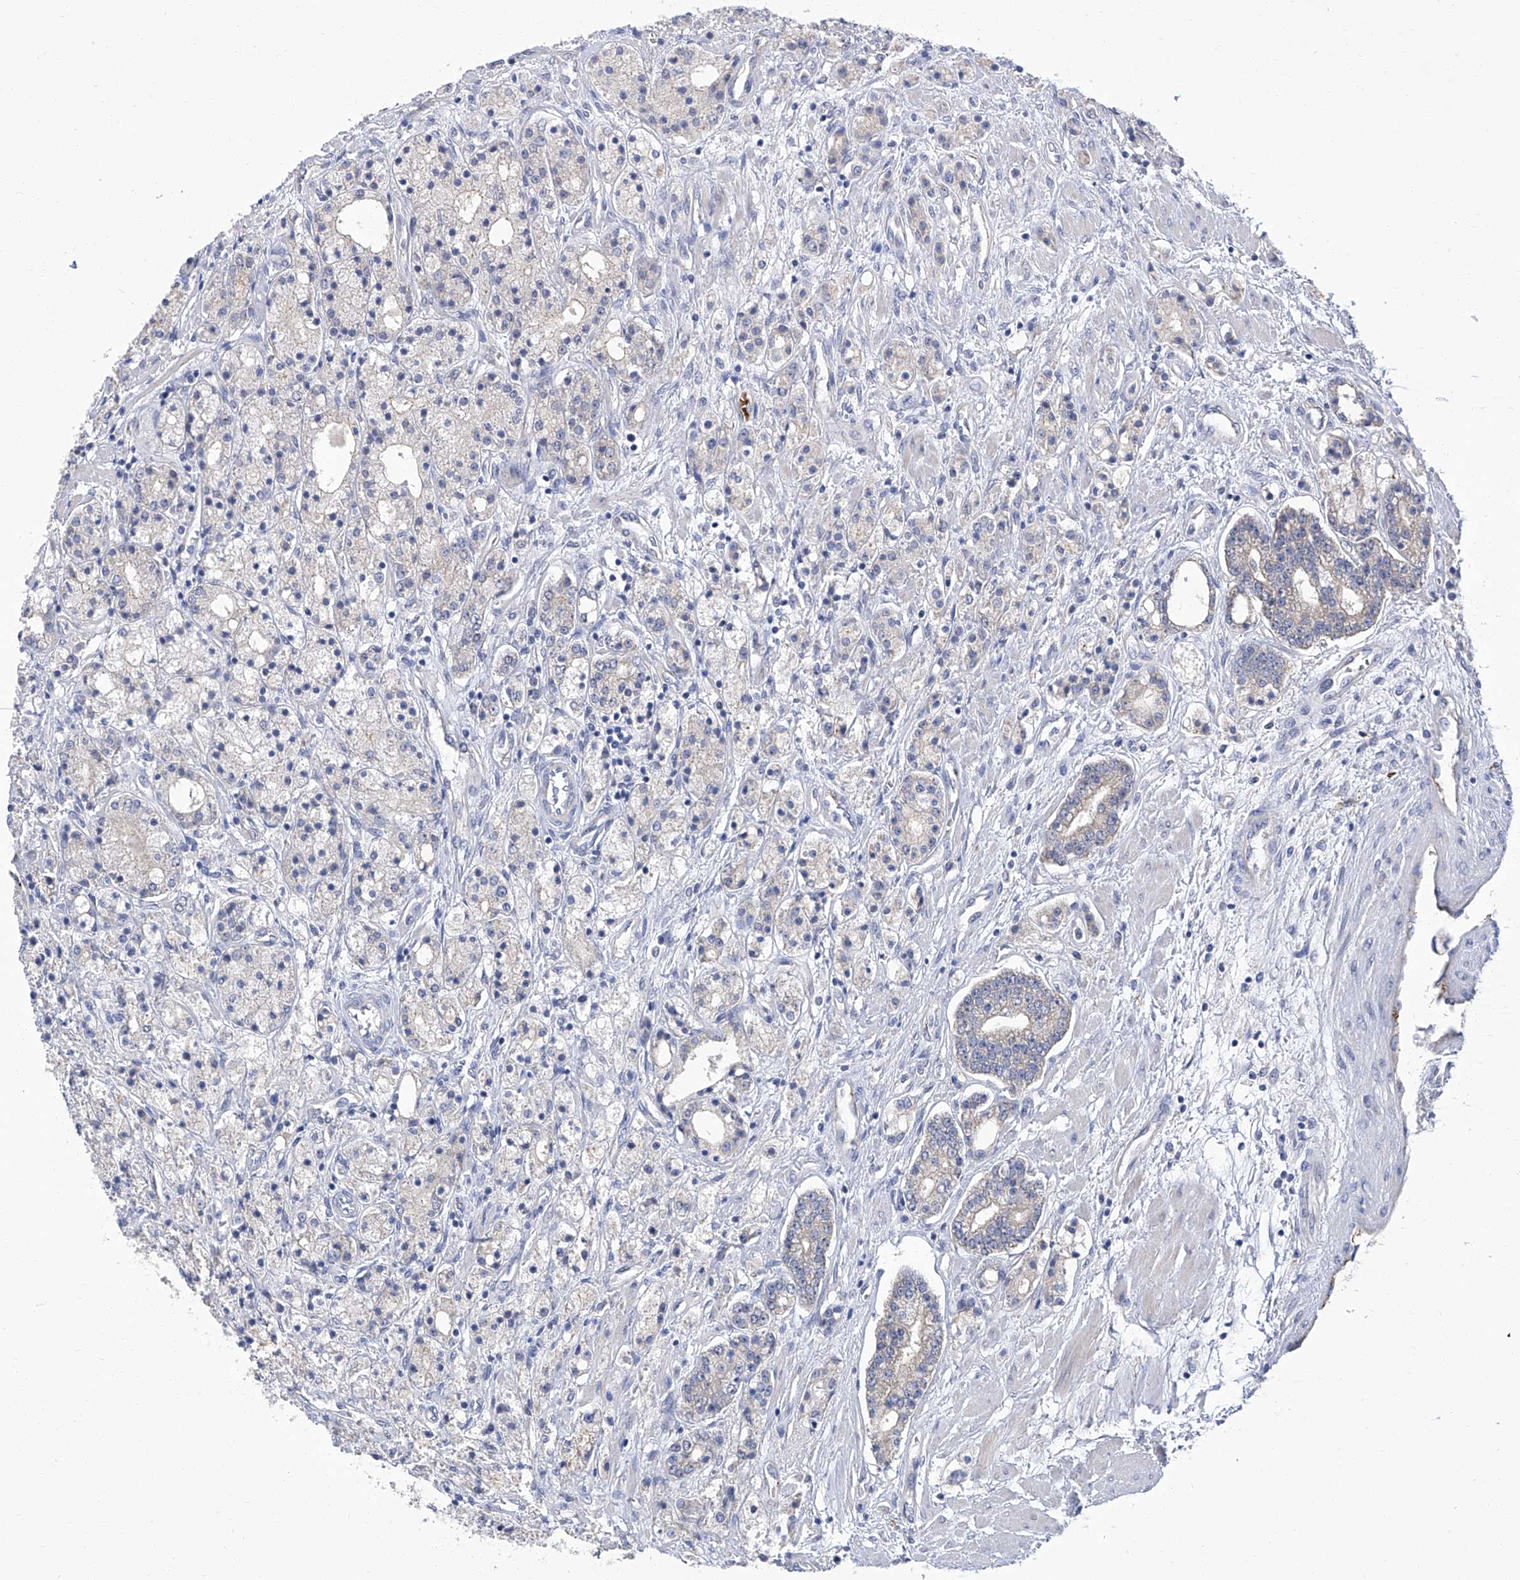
{"staining": {"intensity": "negative", "quantity": "none", "location": "none"}, "tissue": "prostate cancer", "cell_type": "Tumor cells", "image_type": "cancer", "snomed": [{"axis": "morphology", "description": "Adenocarcinoma, High grade"}, {"axis": "topography", "description": "Prostate"}], "caption": "This is an immunohistochemistry (IHC) photomicrograph of high-grade adenocarcinoma (prostate). There is no expression in tumor cells.", "gene": "PARD3", "patient": {"sex": "male", "age": 60}}